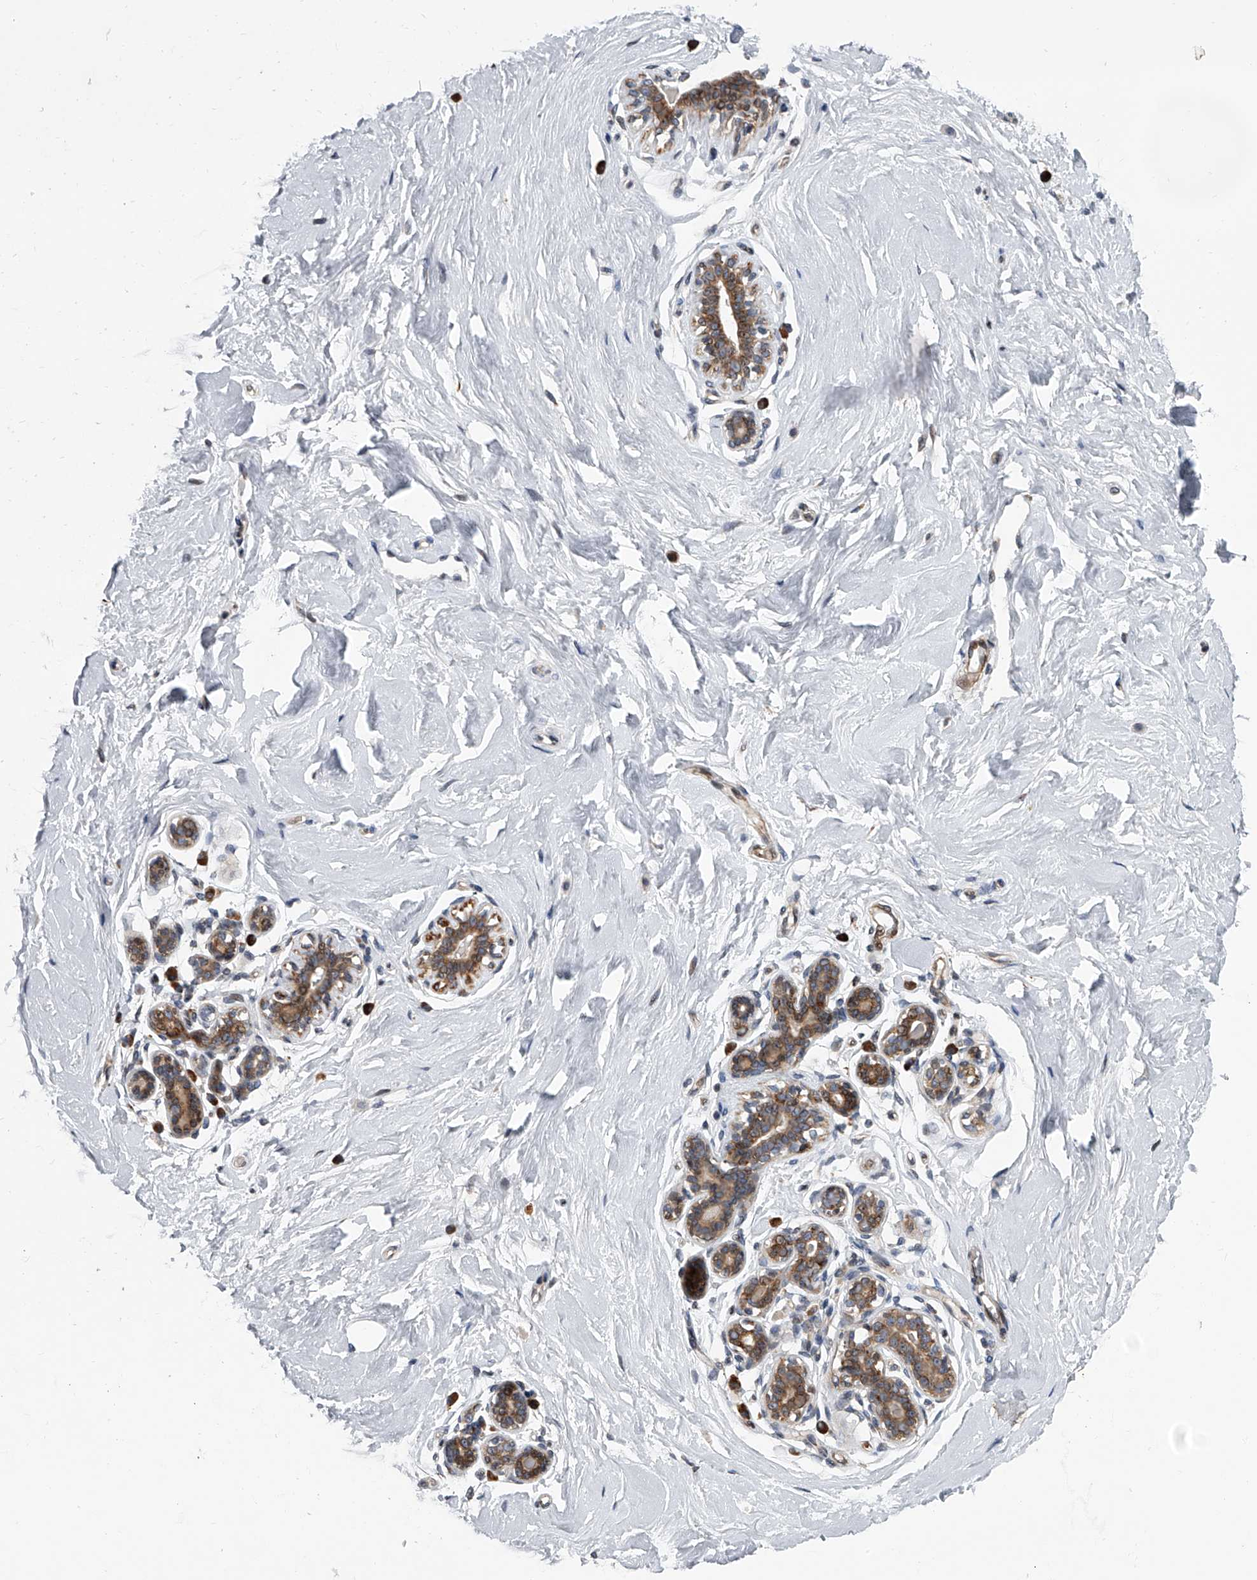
{"staining": {"intensity": "negative", "quantity": "none", "location": "none"}, "tissue": "breast", "cell_type": "Adipocytes", "image_type": "normal", "snomed": [{"axis": "morphology", "description": "Normal tissue, NOS"}, {"axis": "morphology", "description": "Adenoma, NOS"}, {"axis": "topography", "description": "Breast"}], "caption": "IHC photomicrograph of normal human breast stained for a protein (brown), which reveals no positivity in adipocytes.", "gene": "DLGAP2", "patient": {"sex": "female", "age": 23}}